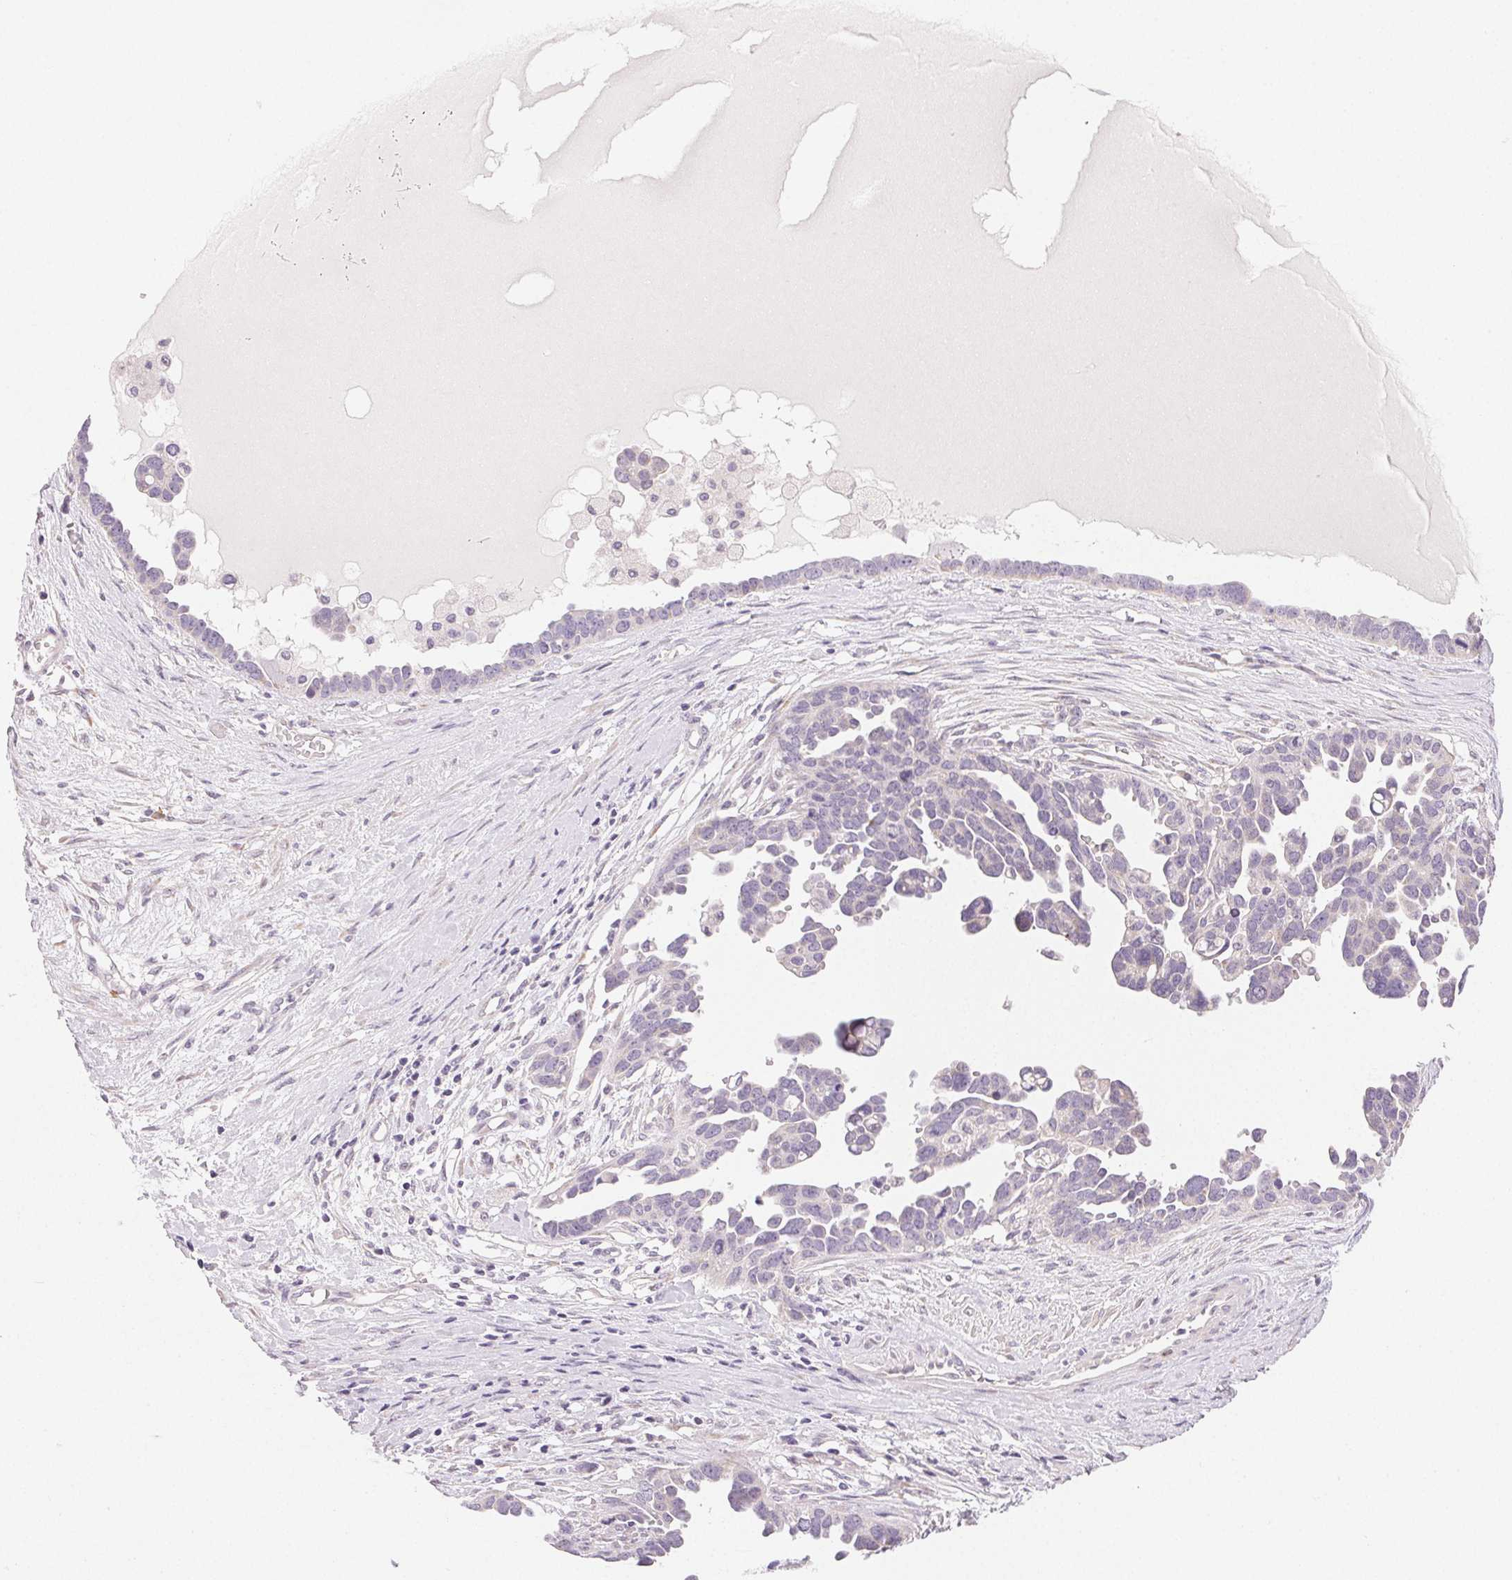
{"staining": {"intensity": "negative", "quantity": "none", "location": "none"}, "tissue": "ovarian cancer", "cell_type": "Tumor cells", "image_type": "cancer", "snomed": [{"axis": "morphology", "description": "Cystadenocarcinoma, serous, NOS"}, {"axis": "topography", "description": "Ovary"}], "caption": "This photomicrograph is of serous cystadenocarcinoma (ovarian) stained with immunohistochemistry to label a protein in brown with the nuclei are counter-stained blue. There is no positivity in tumor cells.", "gene": "MYBL1", "patient": {"sex": "female", "age": 54}}